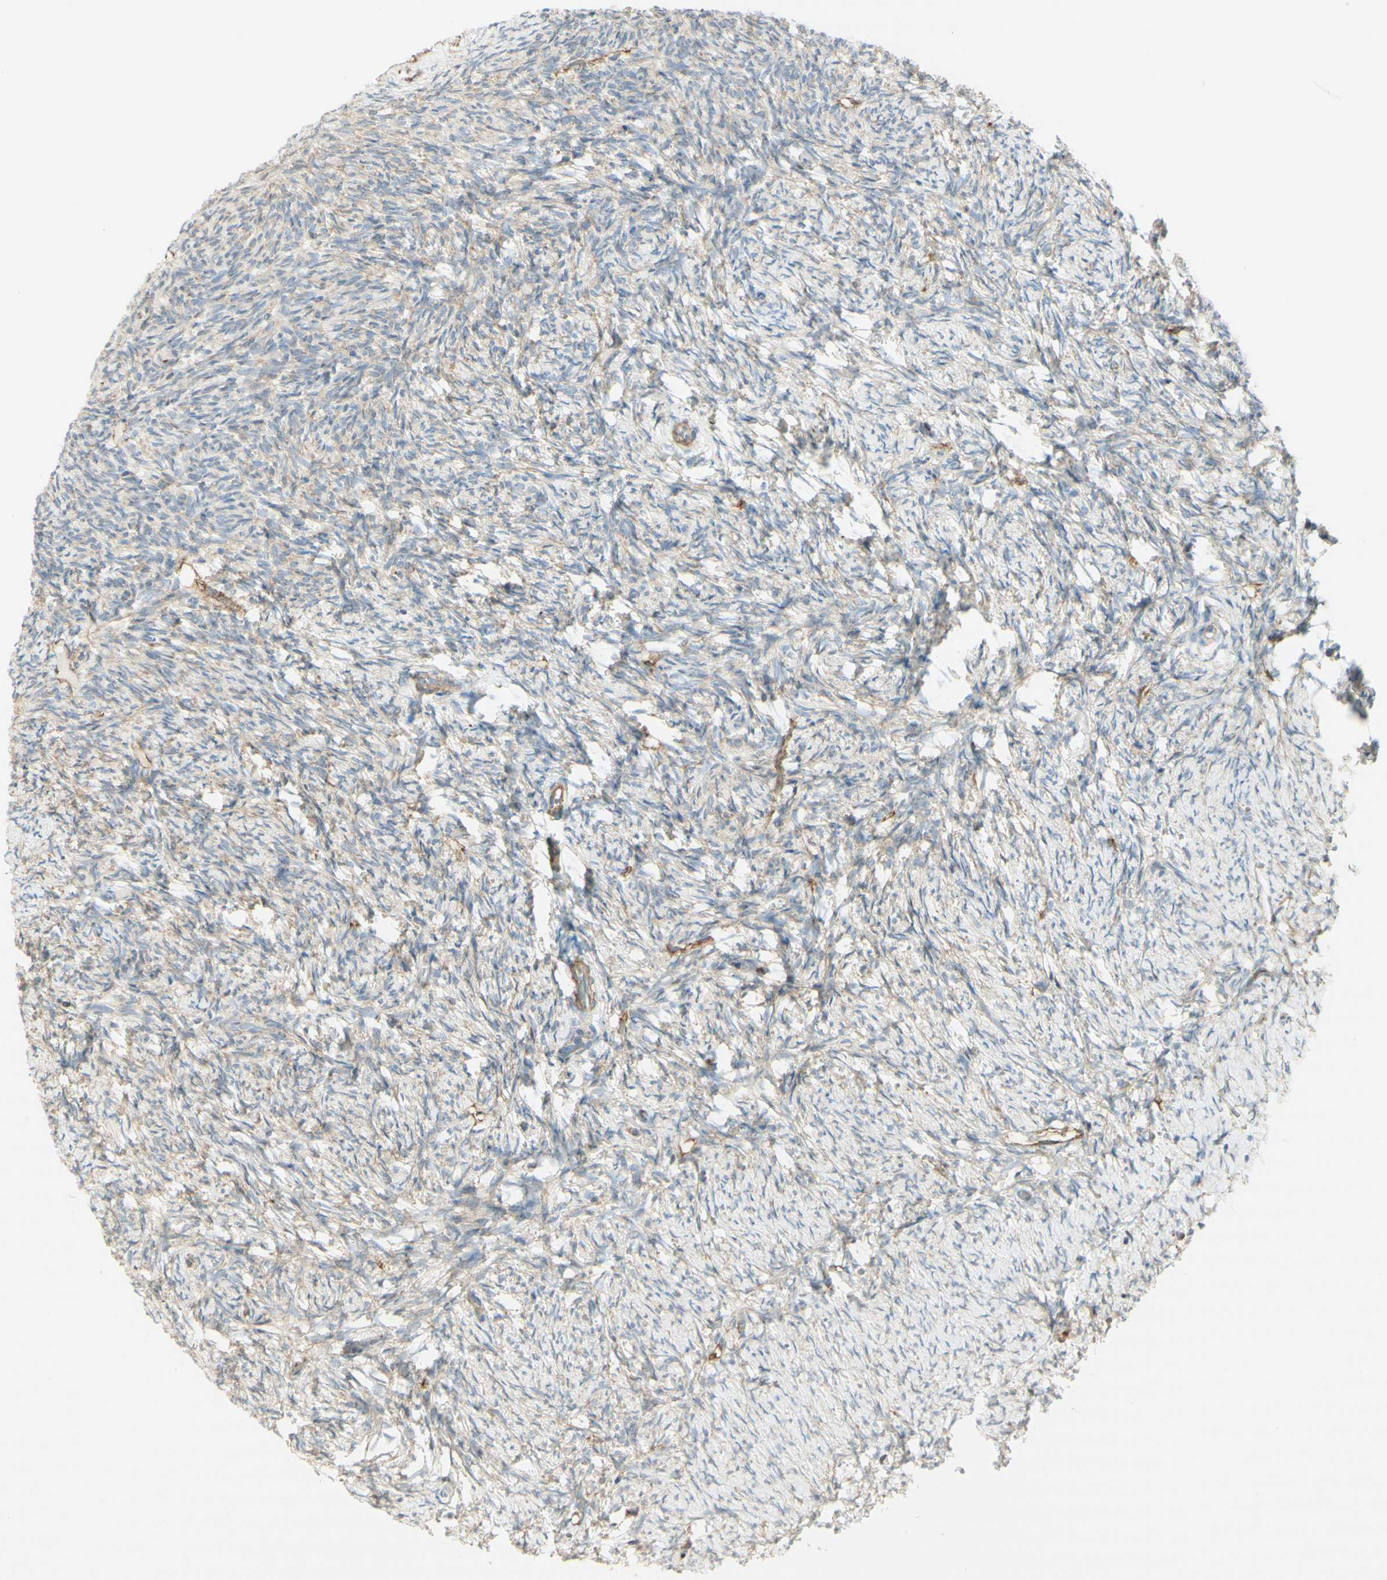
{"staining": {"intensity": "negative", "quantity": "none", "location": "none"}, "tissue": "ovary", "cell_type": "Follicle cells", "image_type": "normal", "snomed": [{"axis": "morphology", "description": "Normal tissue, NOS"}, {"axis": "topography", "description": "Ovary"}], "caption": "There is no significant positivity in follicle cells of ovary. (DAB (3,3'-diaminobenzidine) IHC visualized using brightfield microscopy, high magnification).", "gene": "MAP1B", "patient": {"sex": "female", "age": 60}}